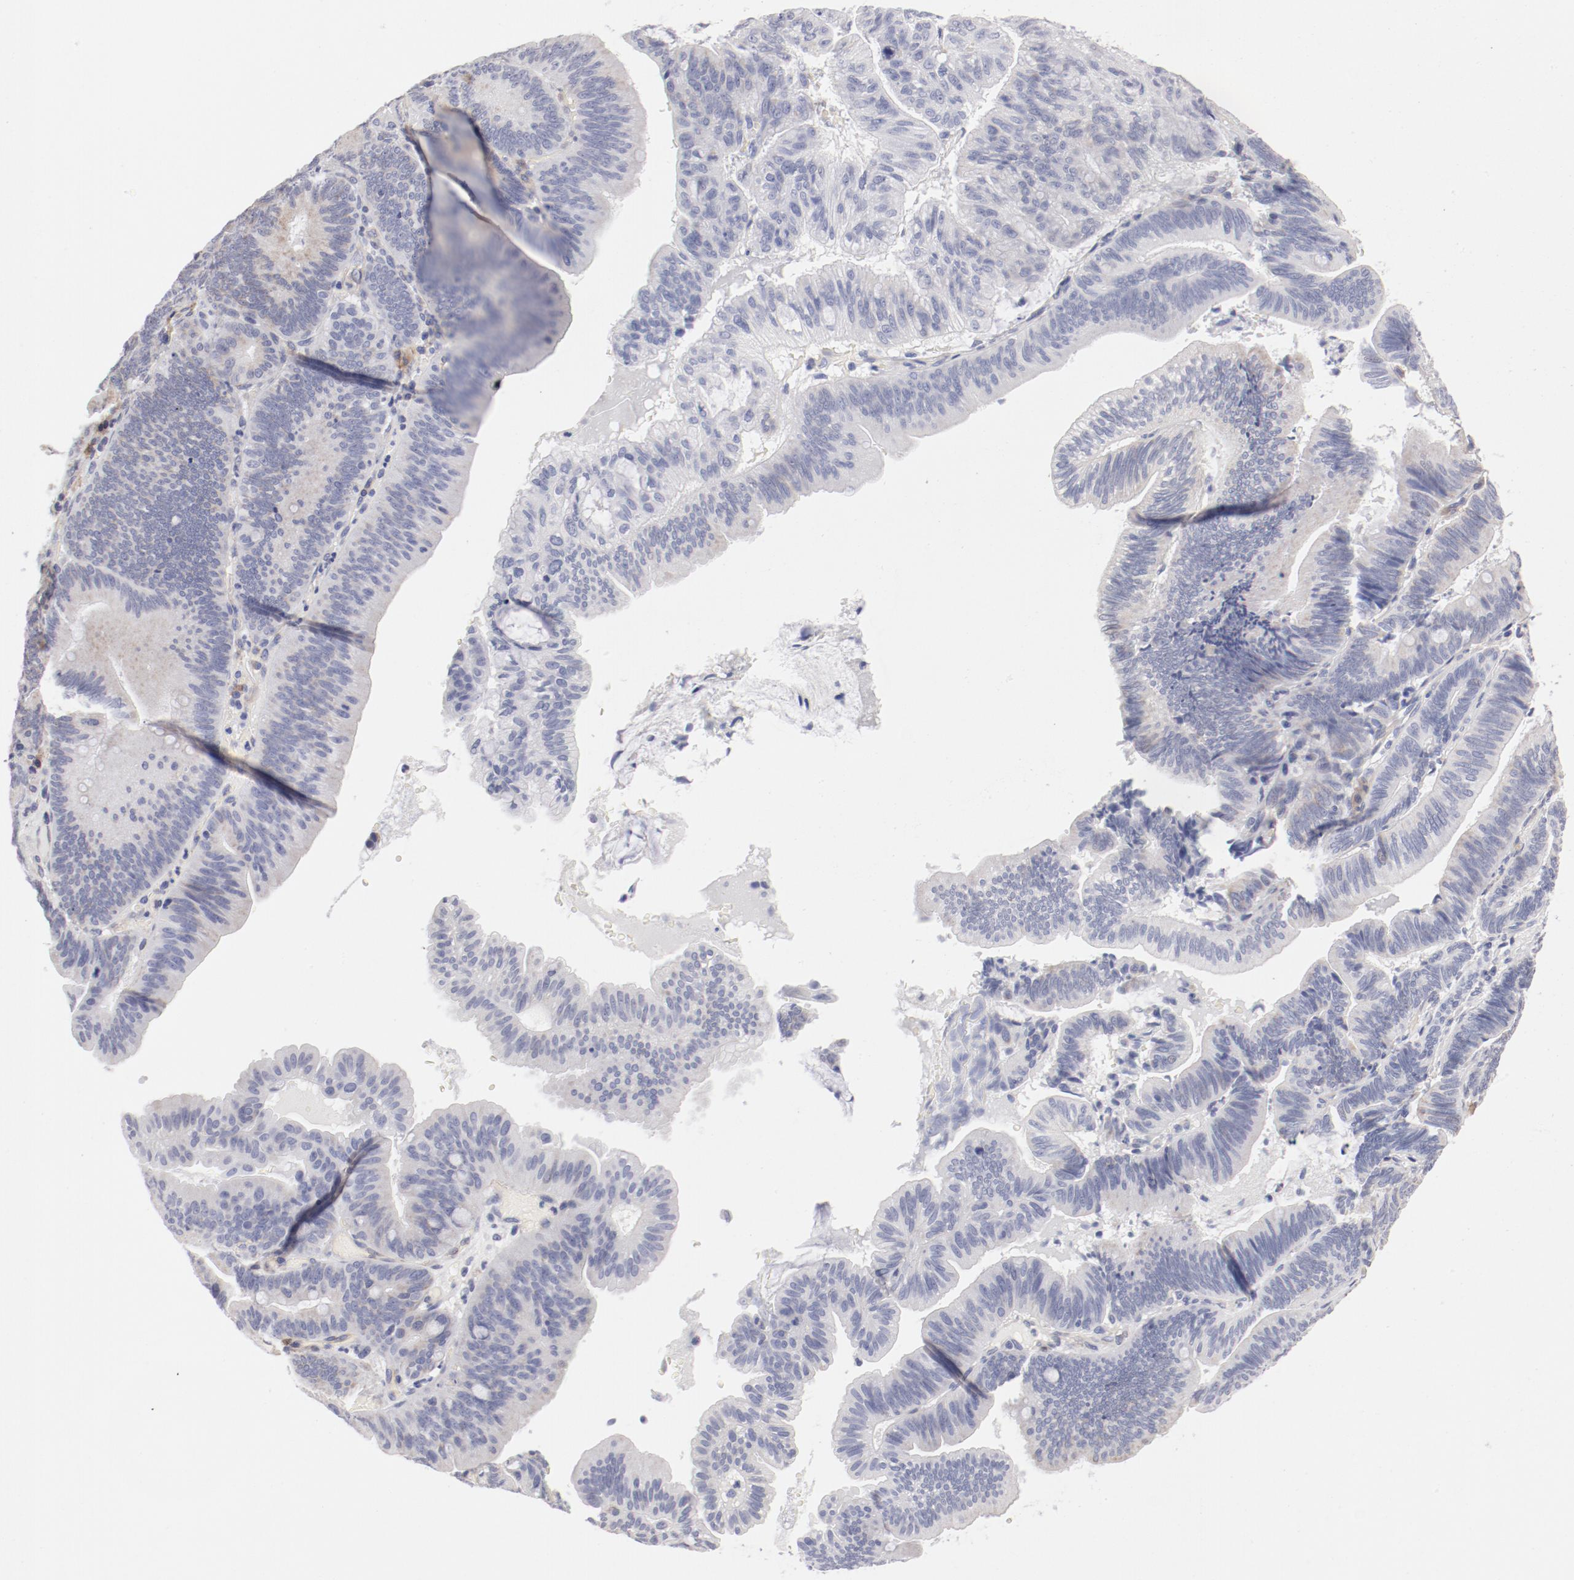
{"staining": {"intensity": "weak", "quantity": "25%-75%", "location": "cytoplasmic/membranous"}, "tissue": "pancreatic cancer", "cell_type": "Tumor cells", "image_type": "cancer", "snomed": [{"axis": "morphology", "description": "Adenocarcinoma, NOS"}, {"axis": "topography", "description": "Pancreas"}], "caption": "Immunohistochemical staining of pancreatic adenocarcinoma exhibits weak cytoplasmic/membranous protein positivity in about 25%-75% of tumor cells. The staining was performed using DAB, with brown indicating positive protein expression. Nuclei are stained blue with hematoxylin.", "gene": "LAX1", "patient": {"sex": "male", "age": 82}}